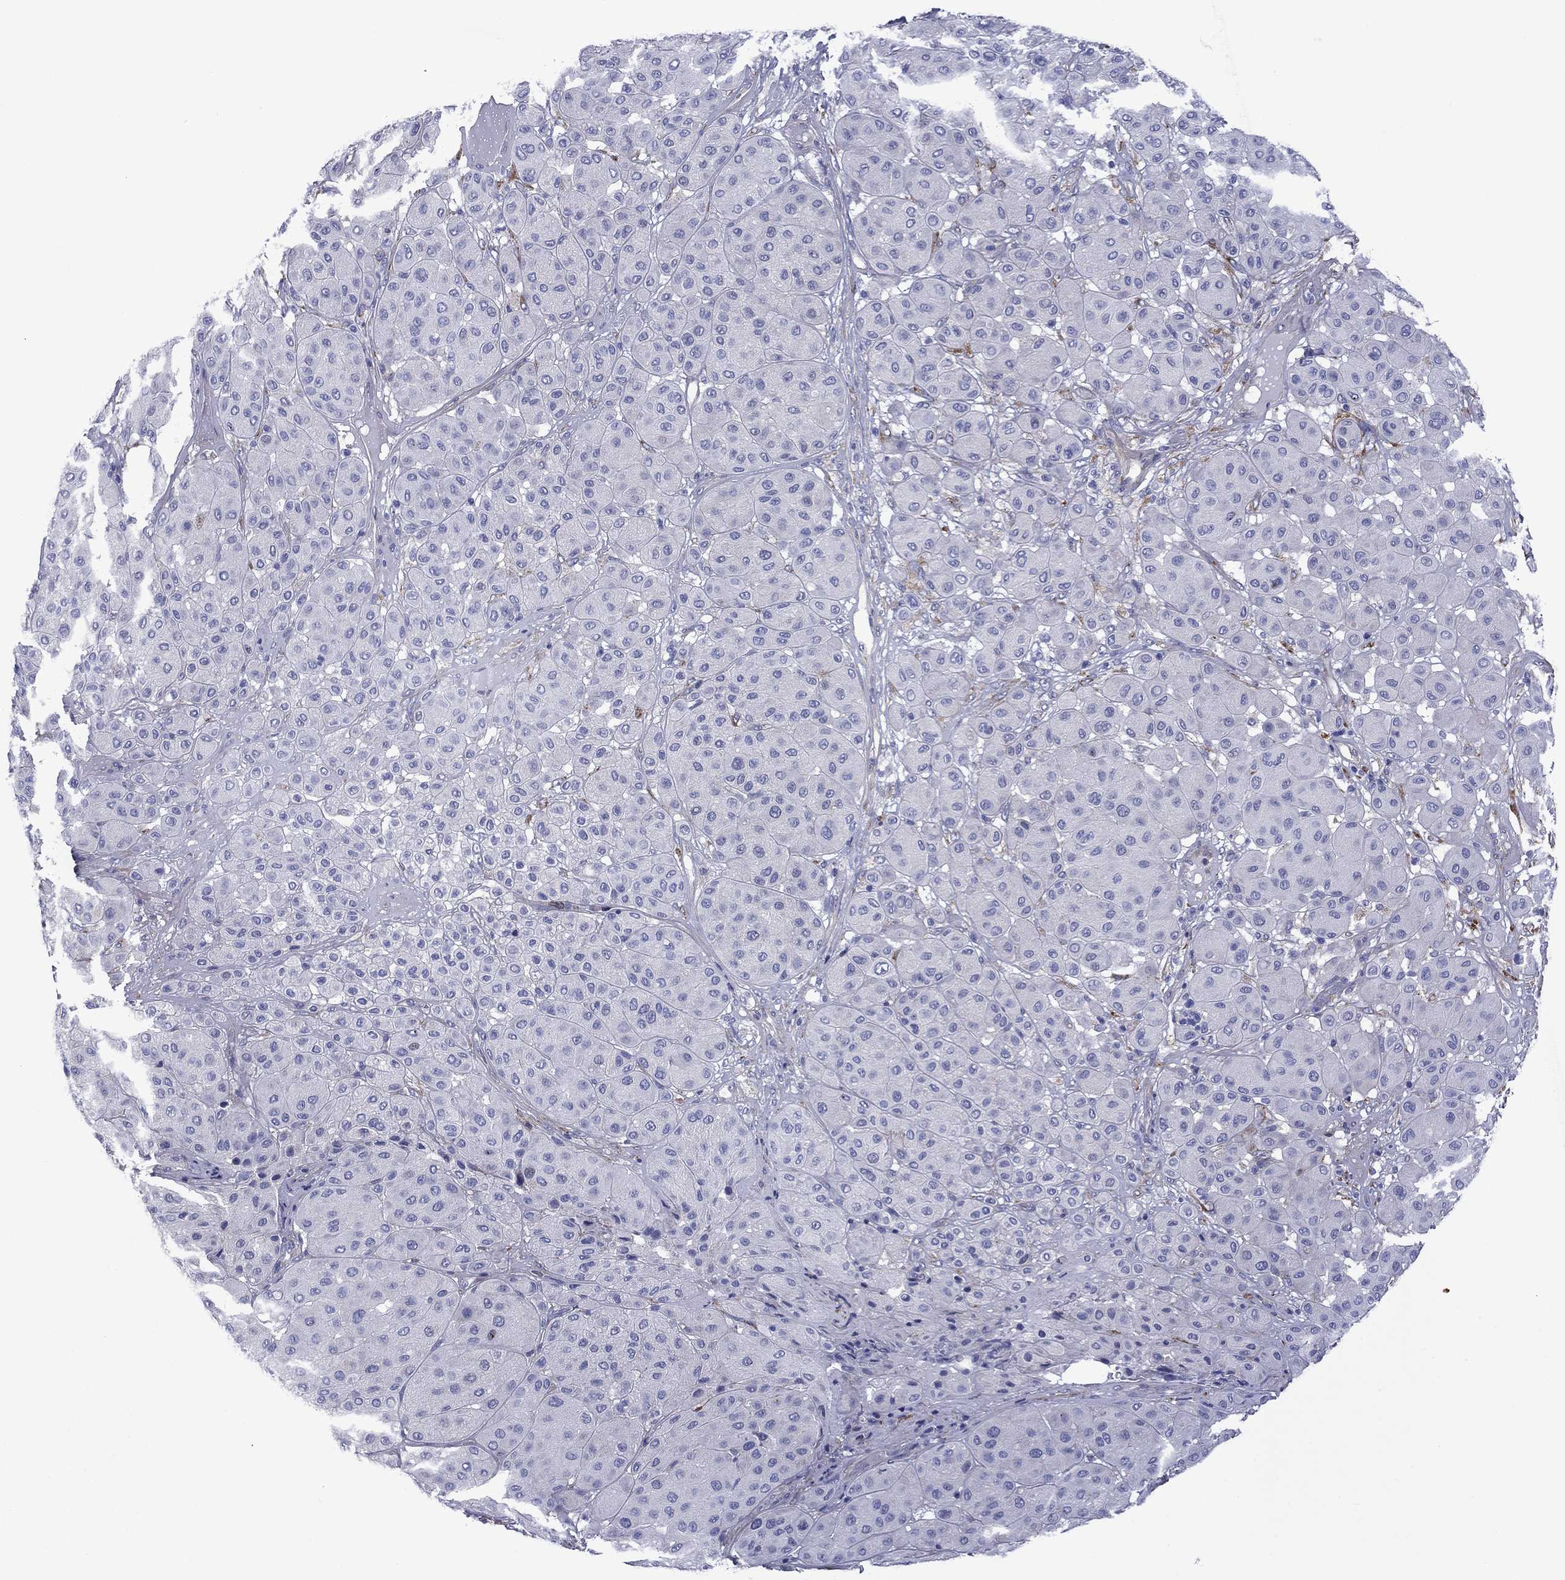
{"staining": {"intensity": "negative", "quantity": "none", "location": "none"}, "tissue": "melanoma", "cell_type": "Tumor cells", "image_type": "cancer", "snomed": [{"axis": "morphology", "description": "Malignant melanoma, Metastatic site"}, {"axis": "topography", "description": "Smooth muscle"}], "caption": "There is no significant expression in tumor cells of melanoma. (DAB IHC with hematoxylin counter stain).", "gene": "HSPG2", "patient": {"sex": "male", "age": 41}}